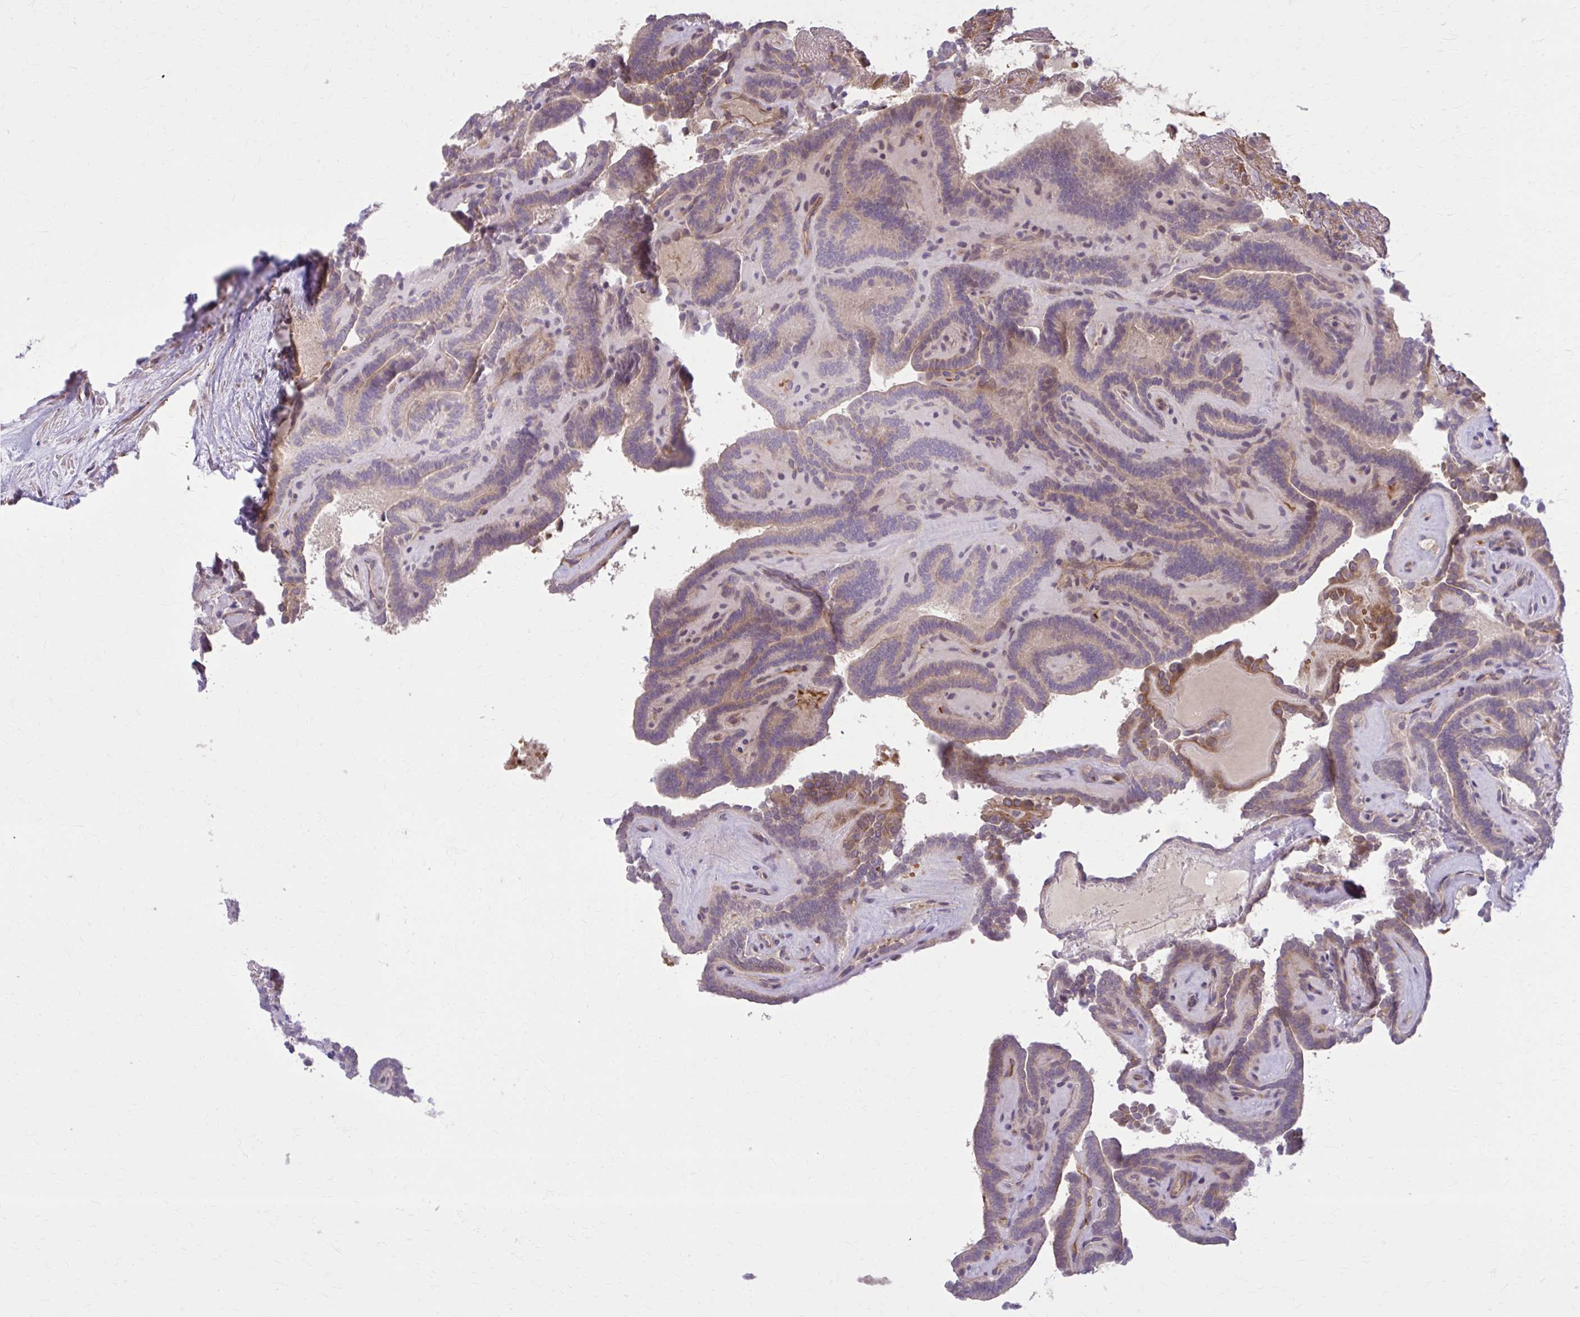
{"staining": {"intensity": "moderate", "quantity": "25%-75%", "location": "cytoplasmic/membranous"}, "tissue": "thyroid cancer", "cell_type": "Tumor cells", "image_type": "cancer", "snomed": [{"axis": "morphology", "description": "Papillary adenocarcinoma, NOS"}, {"axis": "topography", "description": "Thyroid gland"}], "caption": "Immunohistochemical staining of thyroid cancer shows medium levels of moderate cytoplasmic/membranous protein positivity in approximately 25%-75% of tumor cells.", "gene": "SNF8", "patient": {"sex": "female", "age": 21}}